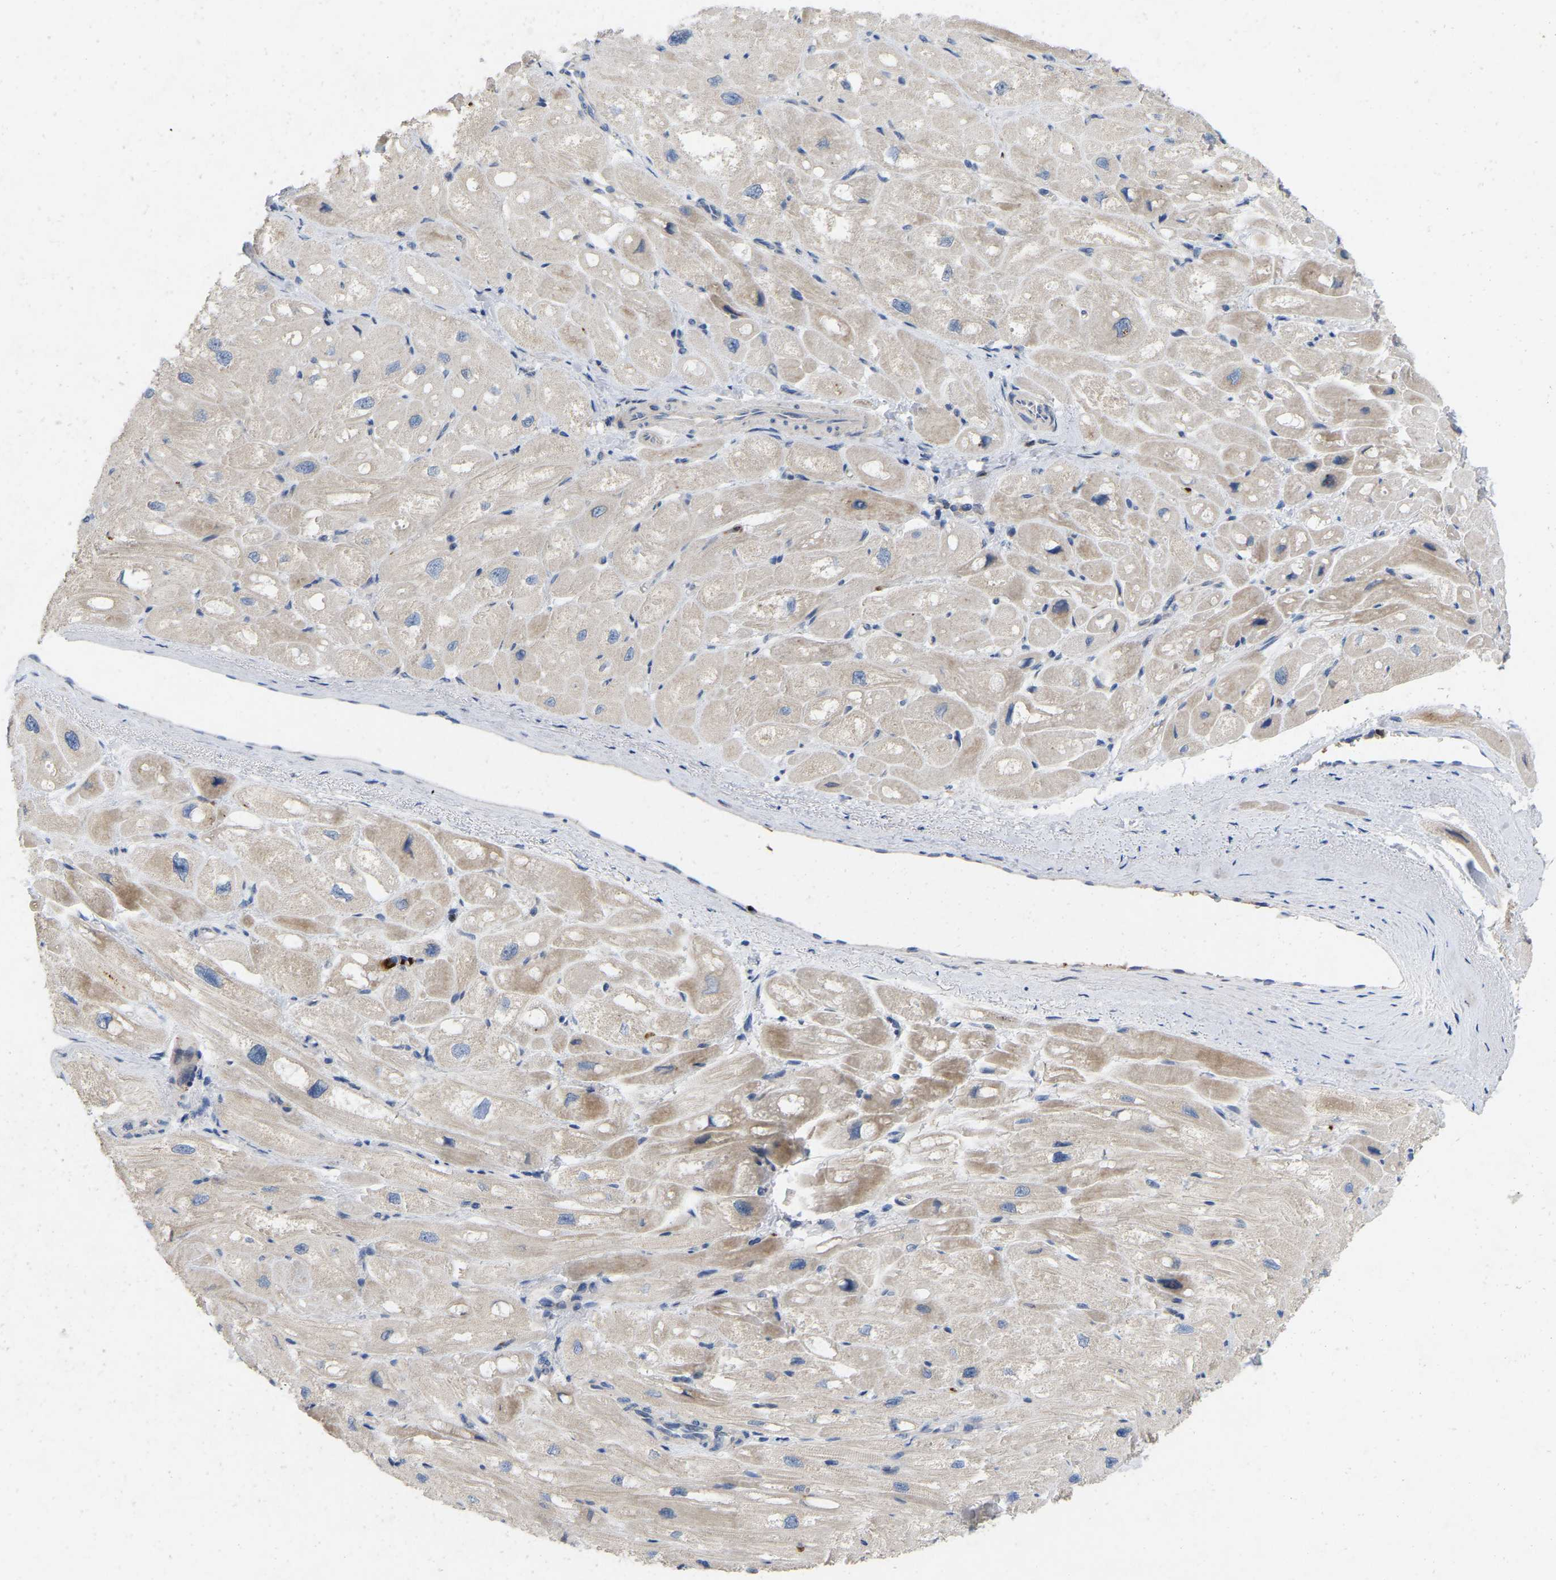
{"staining": {"intensity": "weak", "quantity": "25%-75%", "location": "cytoplasmic/membranous"}, "tissue": "heart muscle", "cell_type": "Cardiomyocytes", "image_type": "normal", "snomed": [{"axis": "morphology", "description": "Normal tissue, NOS"}, {"axis": "topography", "description": "Heart"}], "caption": "Normal heart muscle was stained to show a protein in brown. There is low levels of weak cytoplasmic/membranous staining in approximately 25%-75% of cardiomyocytes. (Stains: DAB (3,3'-diaminobenzidine) in brown, nuclei in blue, Microscopy: brightfield microscopy at high magnification).", "gene": "RHEB", "patient": {"sex": "male", "age": 49}}